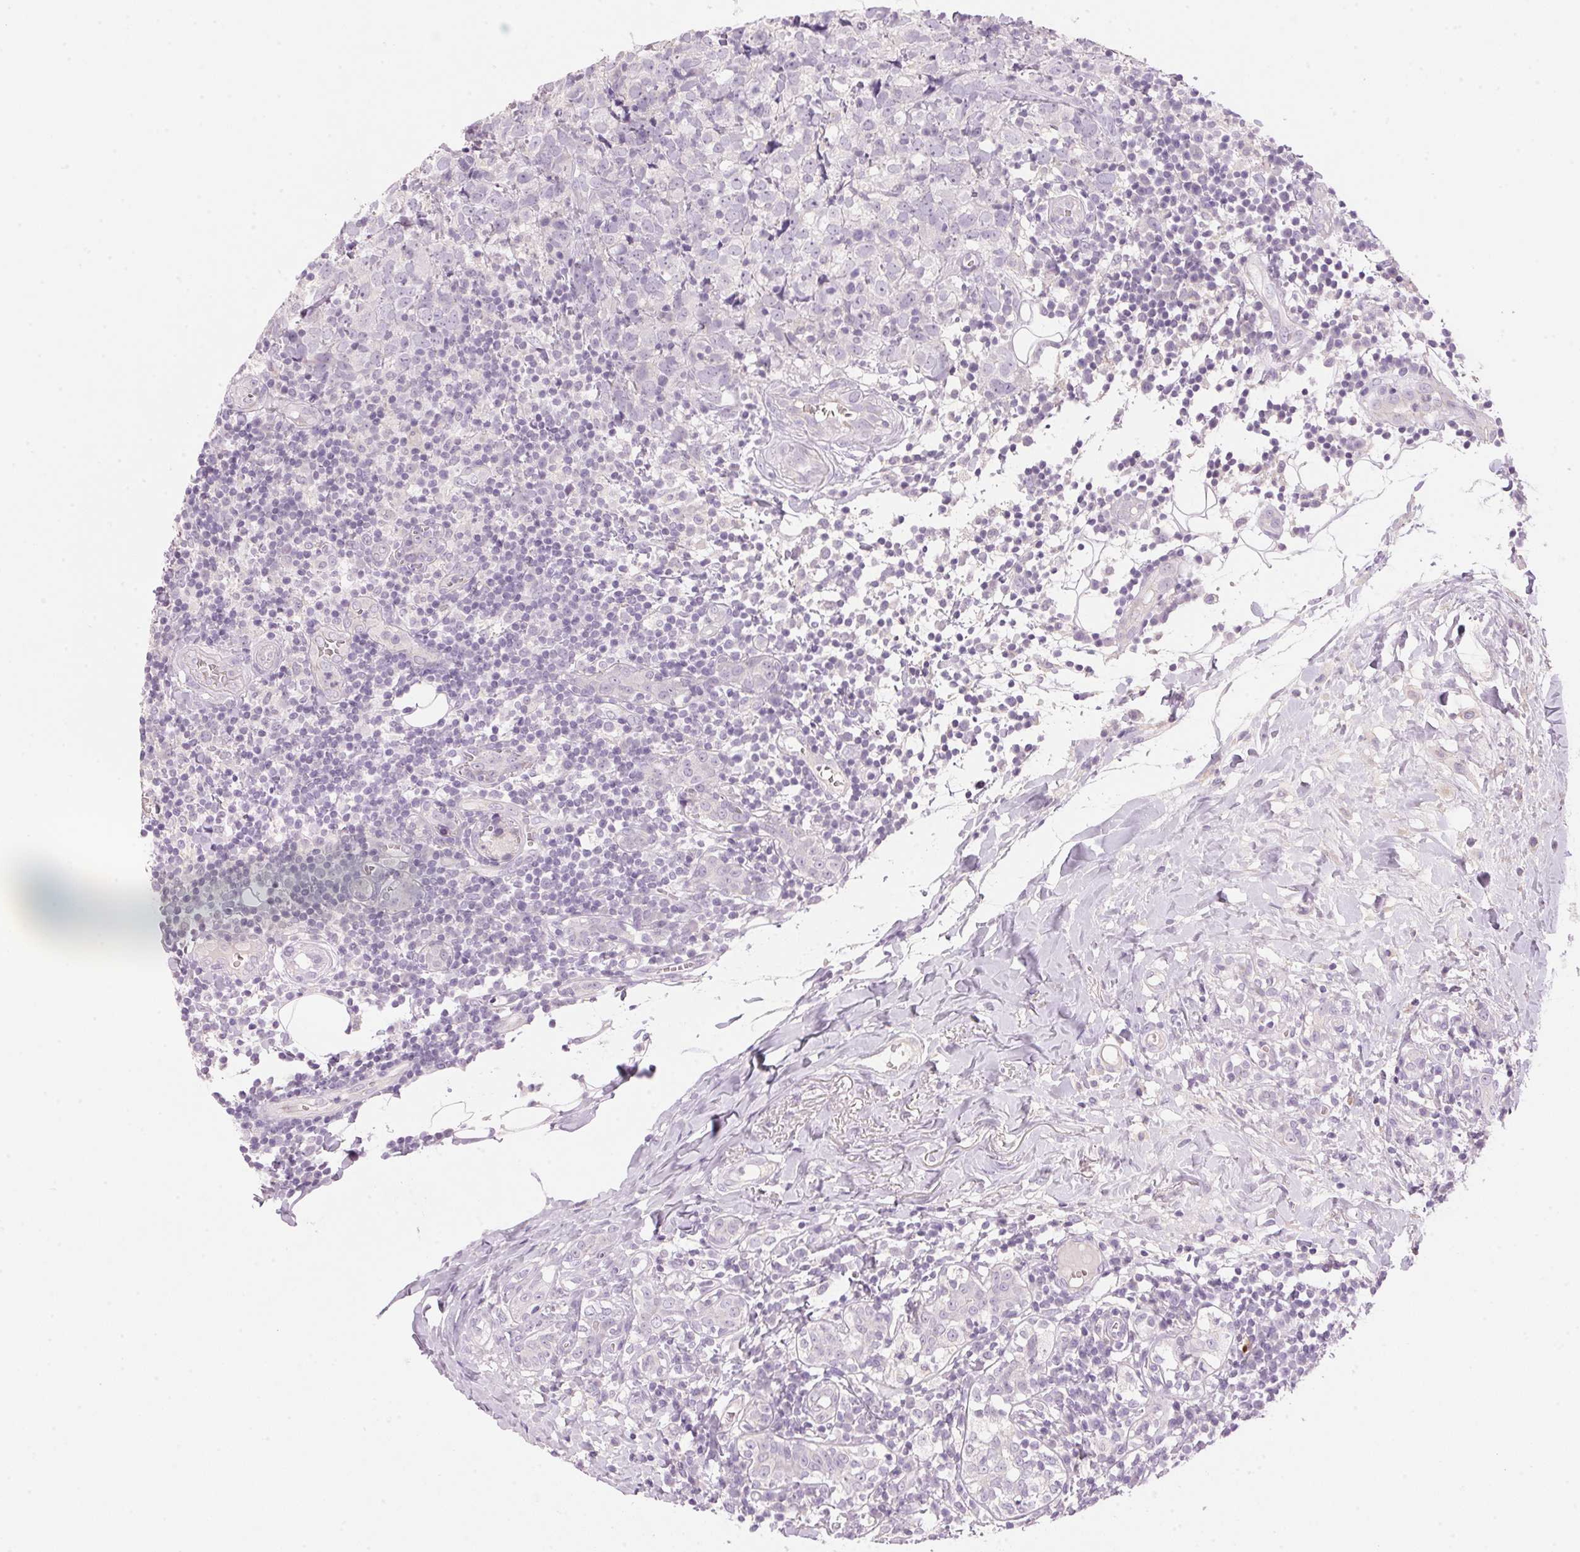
{"staining": {"intensity": "negative", "quantity": "none", "location": "none"}, "tissue": "breast cancer", "cell_type": "Tumor cells", "image_type": "cancer", "snomed": [{"axis": "morphology", "description": "Duct carcinoma"}, {"axis": "topography", "description": "Breast"}], "caption": "A high-resolution micrograph shows immunohistochemistry (IHC) staining of breast cancer, which displays no significant staining in tumor cells. (DAB (3,3'-diaminobenzidine) immunohistochemistry, high magnification).", "gene": "HSD17B2", "patient": {"sex": "female", "age": 30}}